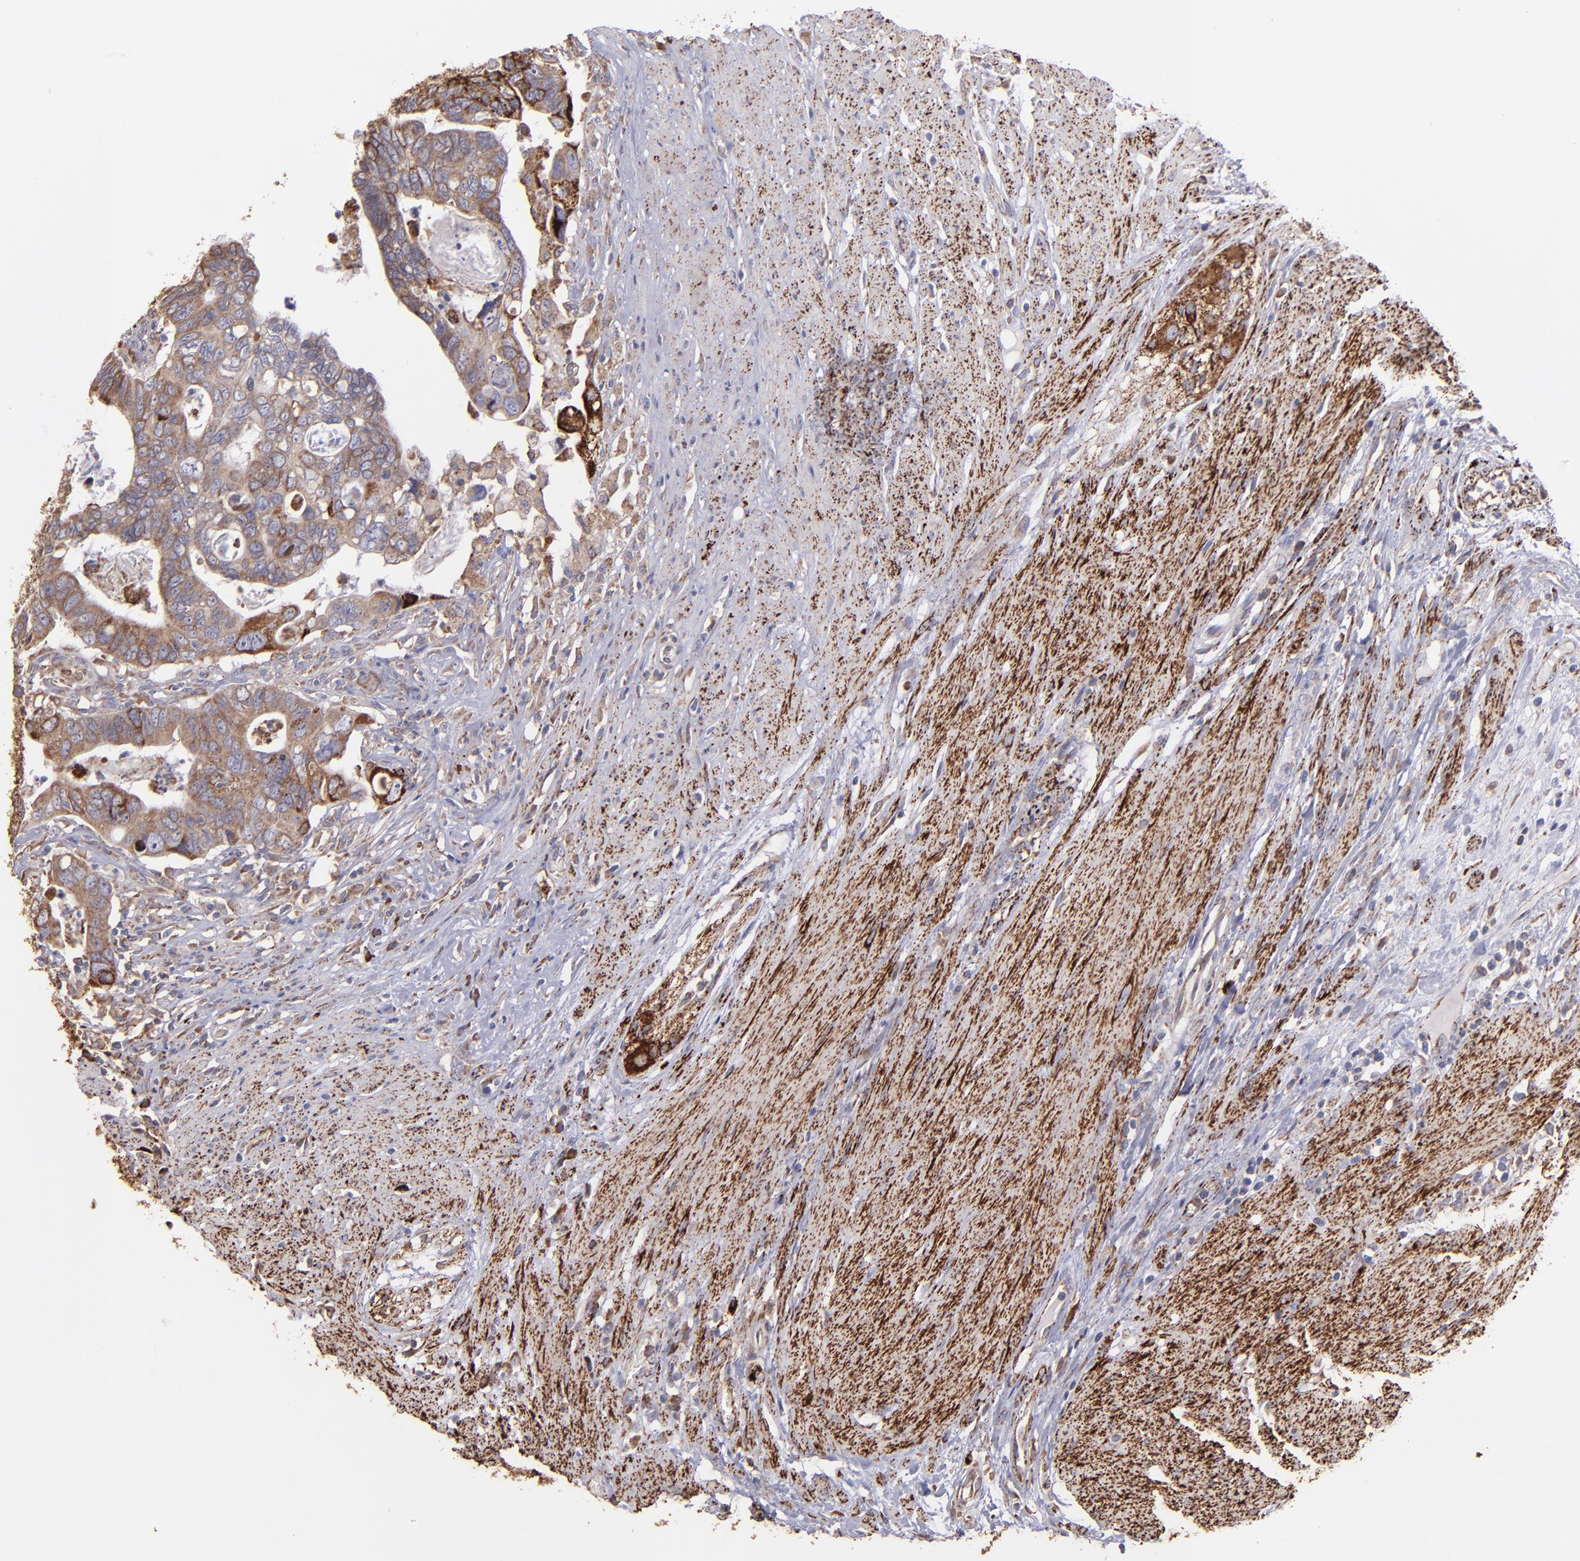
{"staining": {"intensity": "moderate", "quantity": "25%-75%", "location": "cytoplasmic/membranous"}, "tissue": "colorectal cancer", "cell_type": "Tumor cells", "image_type": "cancer", "snomed": [{"axis": "morphology", "description": "Adenocarcinoma, NOS"}, {"axis": "topography", "description": "Rectum"}], "caption": "A histopathology image of adenocarcinoma (colorectal) stained for a protein shows moderate cytoplasmic/membranous brown staining in tumor cells. Nuclei are stained in blue.", "gene": "MAOB", "patient": {"sex": "male", "age": 53}}